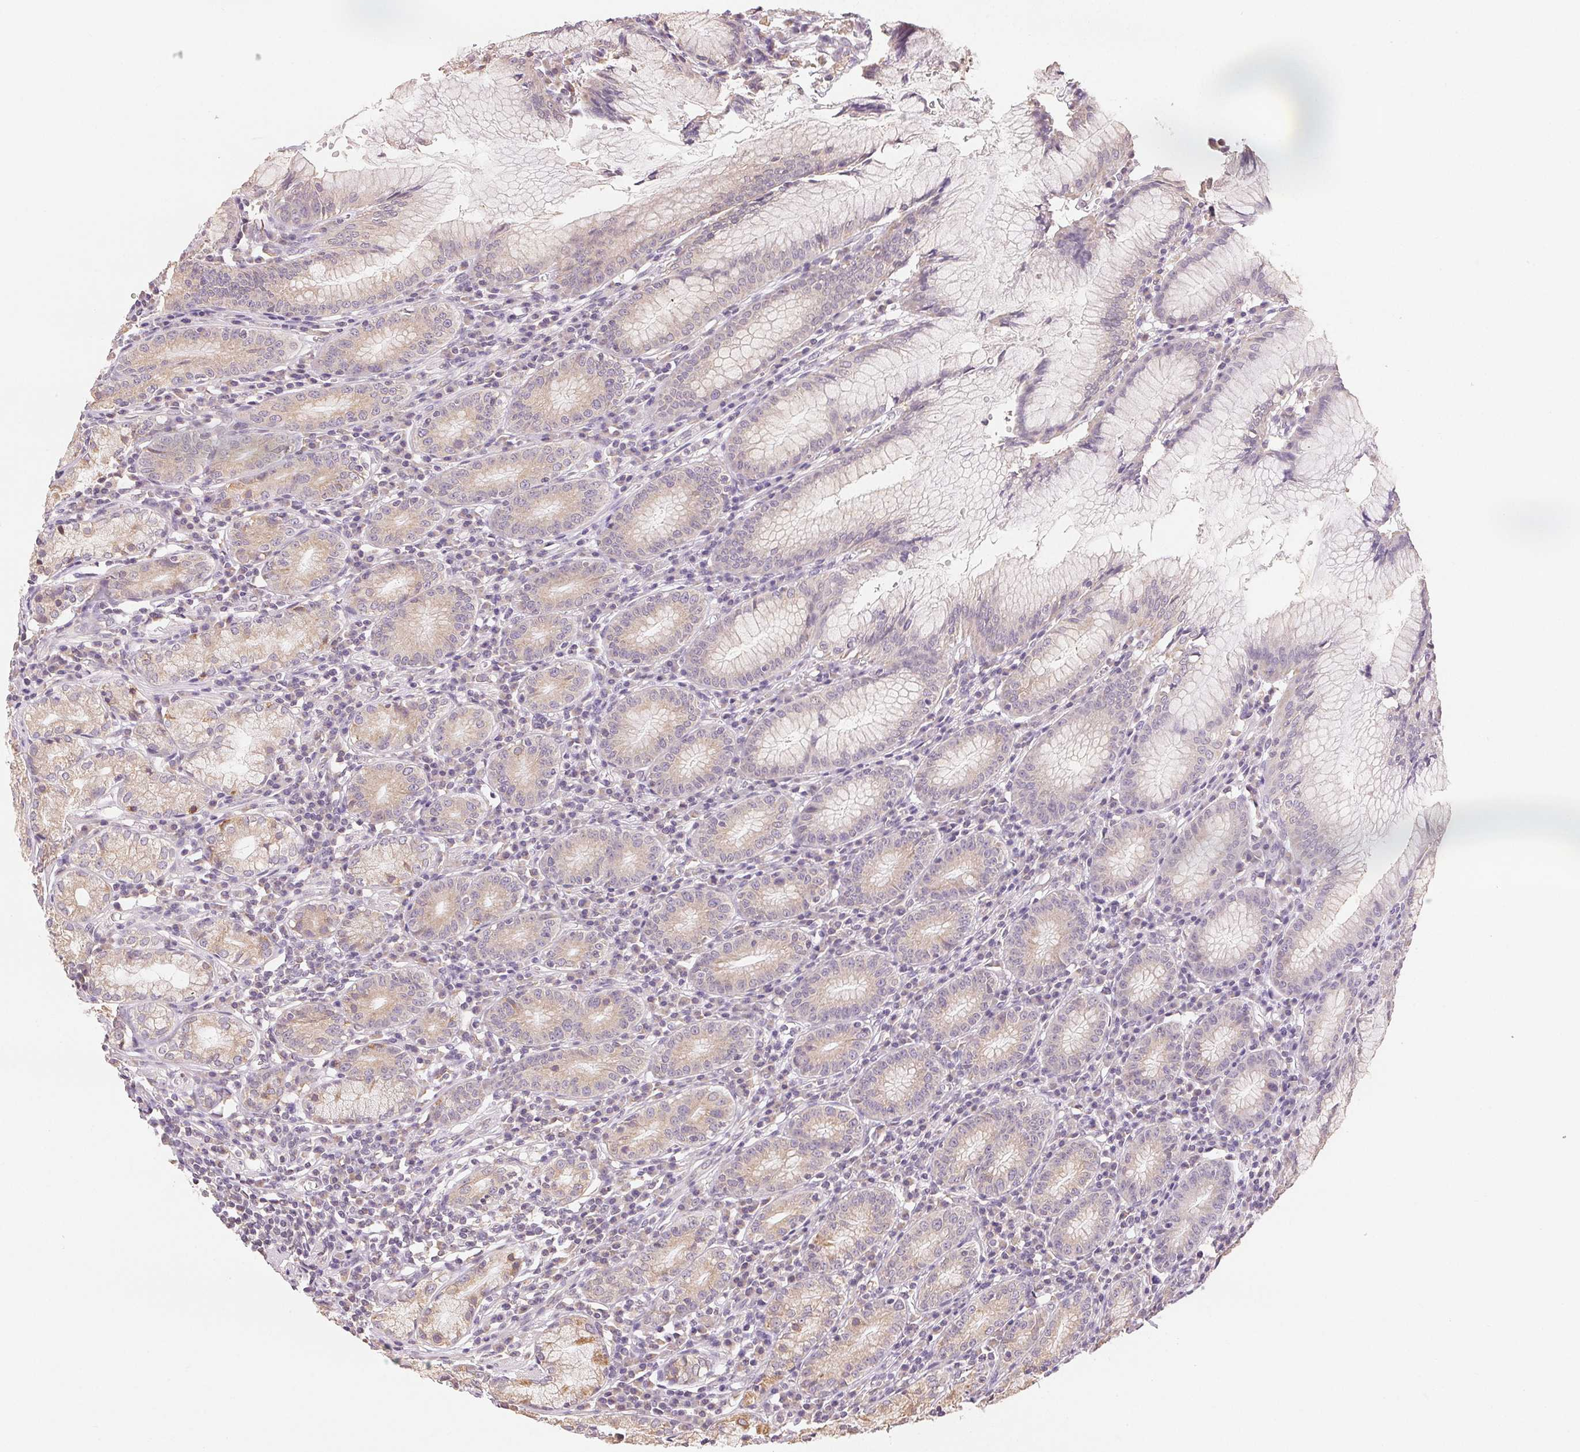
{"staining": {"intensity": "moderate", "quantity": "25%-75%", "location": "cytoplasmic/membranous"}, "tissue": "stomach", "cell_type": "Glandular cells", "image_type": "normal", "snomed": [{"axis": "morphology", "description": "Normal tissue, NOS"}, {"axis": "topography", "description": "Stomach"}], "caption": "Glandular cells show medium levels of moderate cytoplasmic/membranous staining in approximately 25%-75% of cells in benign human stomach. The staining was performed using DAB (3,3'-diaminobenzidine), with brown indicating positive protein expression. Nuclei are stained blue with hematoxylin.", "gene": "SEZ6L2", "patient": {"sex": "male", "age": 55}}